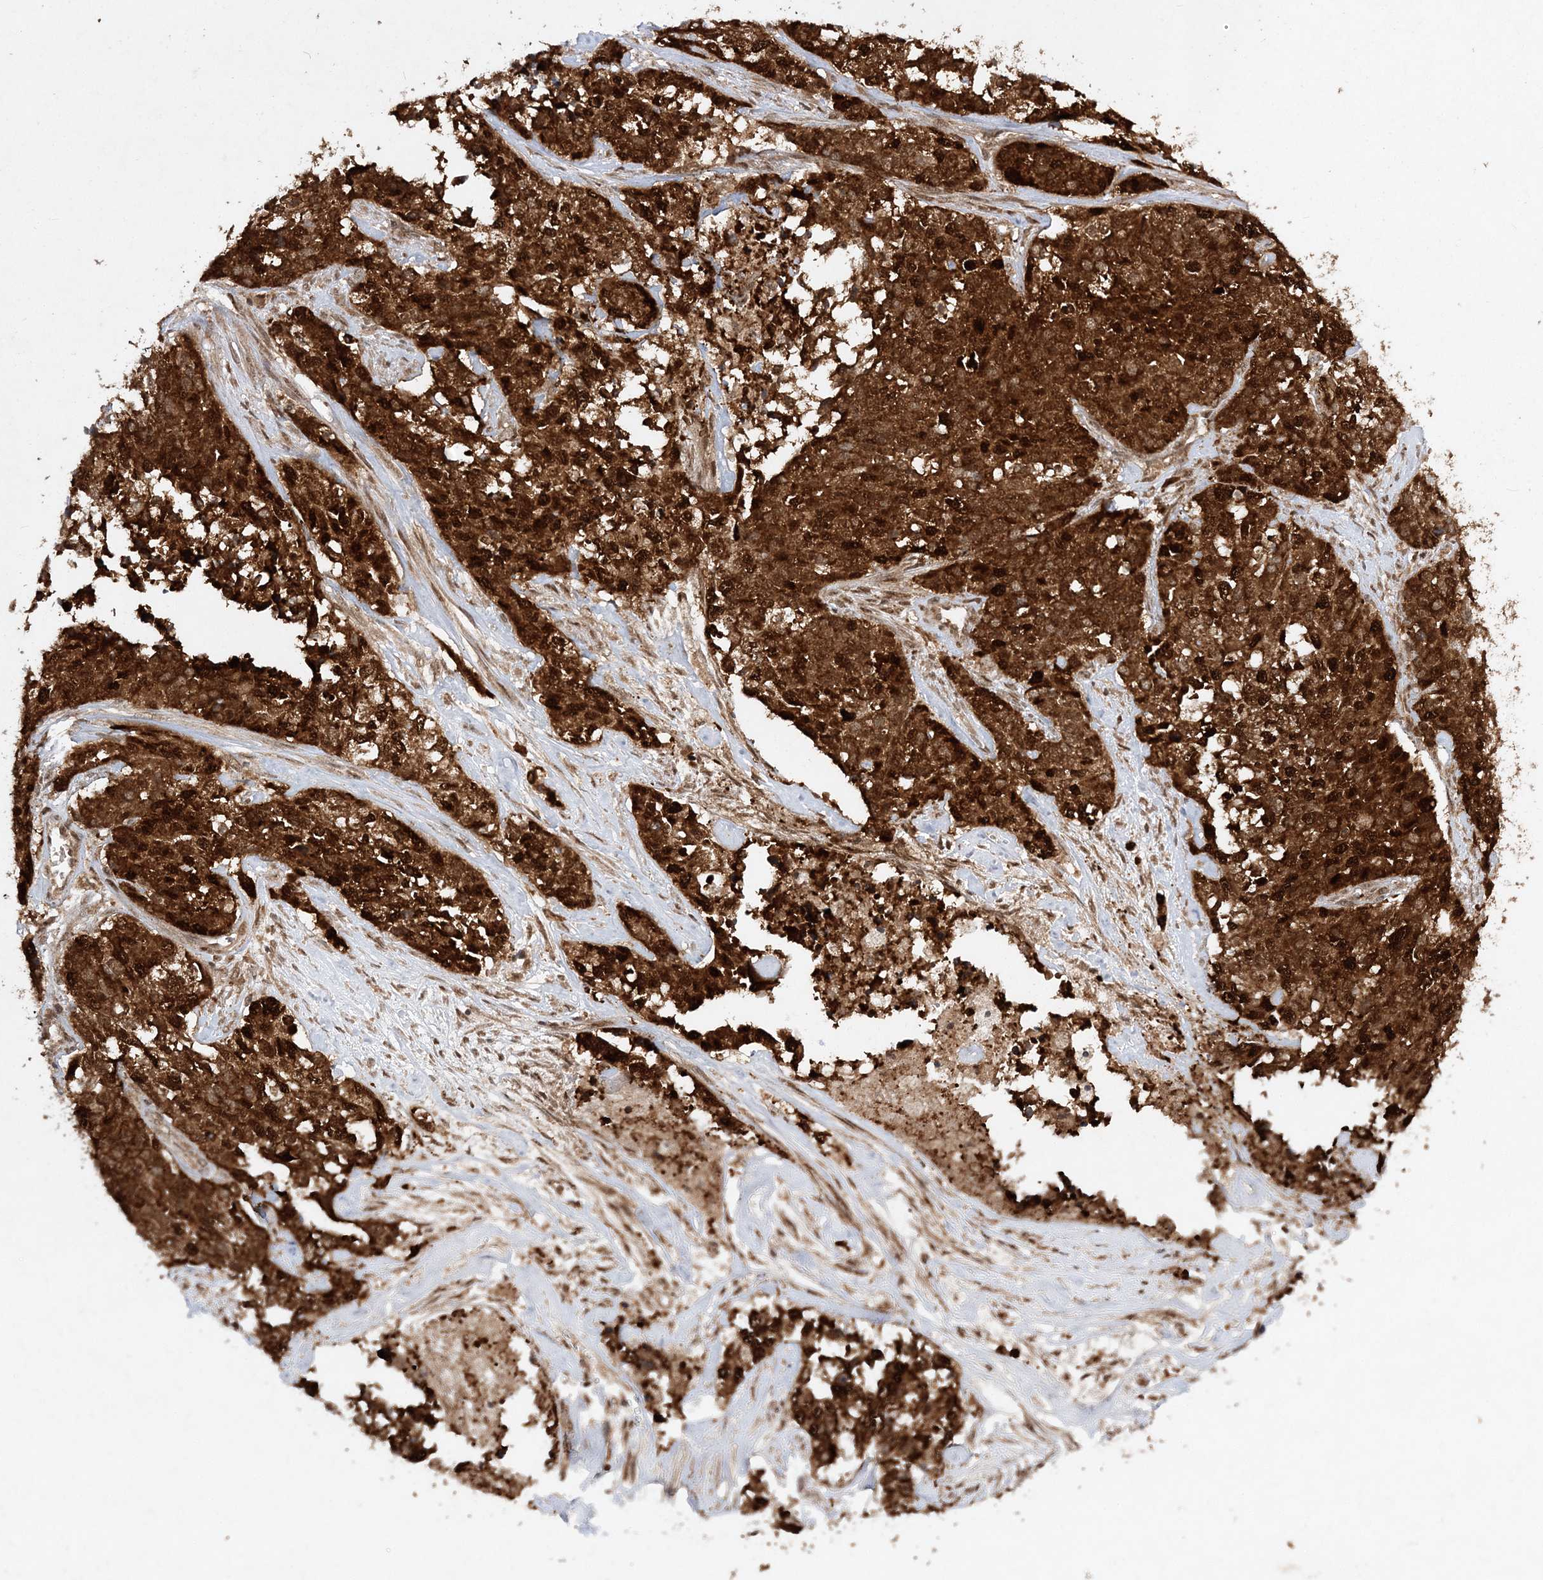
{"staining": {"intensity": "strong", "quantity": ">75%", "location": "cytoplasmic/membranous,nuclear"}, "tissue": "ovarian cancer", "cell_type": "Tumor cells", "image_type": "cancer", "snomed": [{"axis": "morphology", "description": "Cystadenocarcinoma, serous, NOS"}, {"axis": "topography", "description": "Ovary"}], "caption": "Human ovarian cancer stained for a protein (brown) shows strong cytoplasmic/membranous and nuclear positive staining in approximately >75% of tumor cells.", "gene": "NIF3L1", "patient": {"sex": "female", "age": 44}}